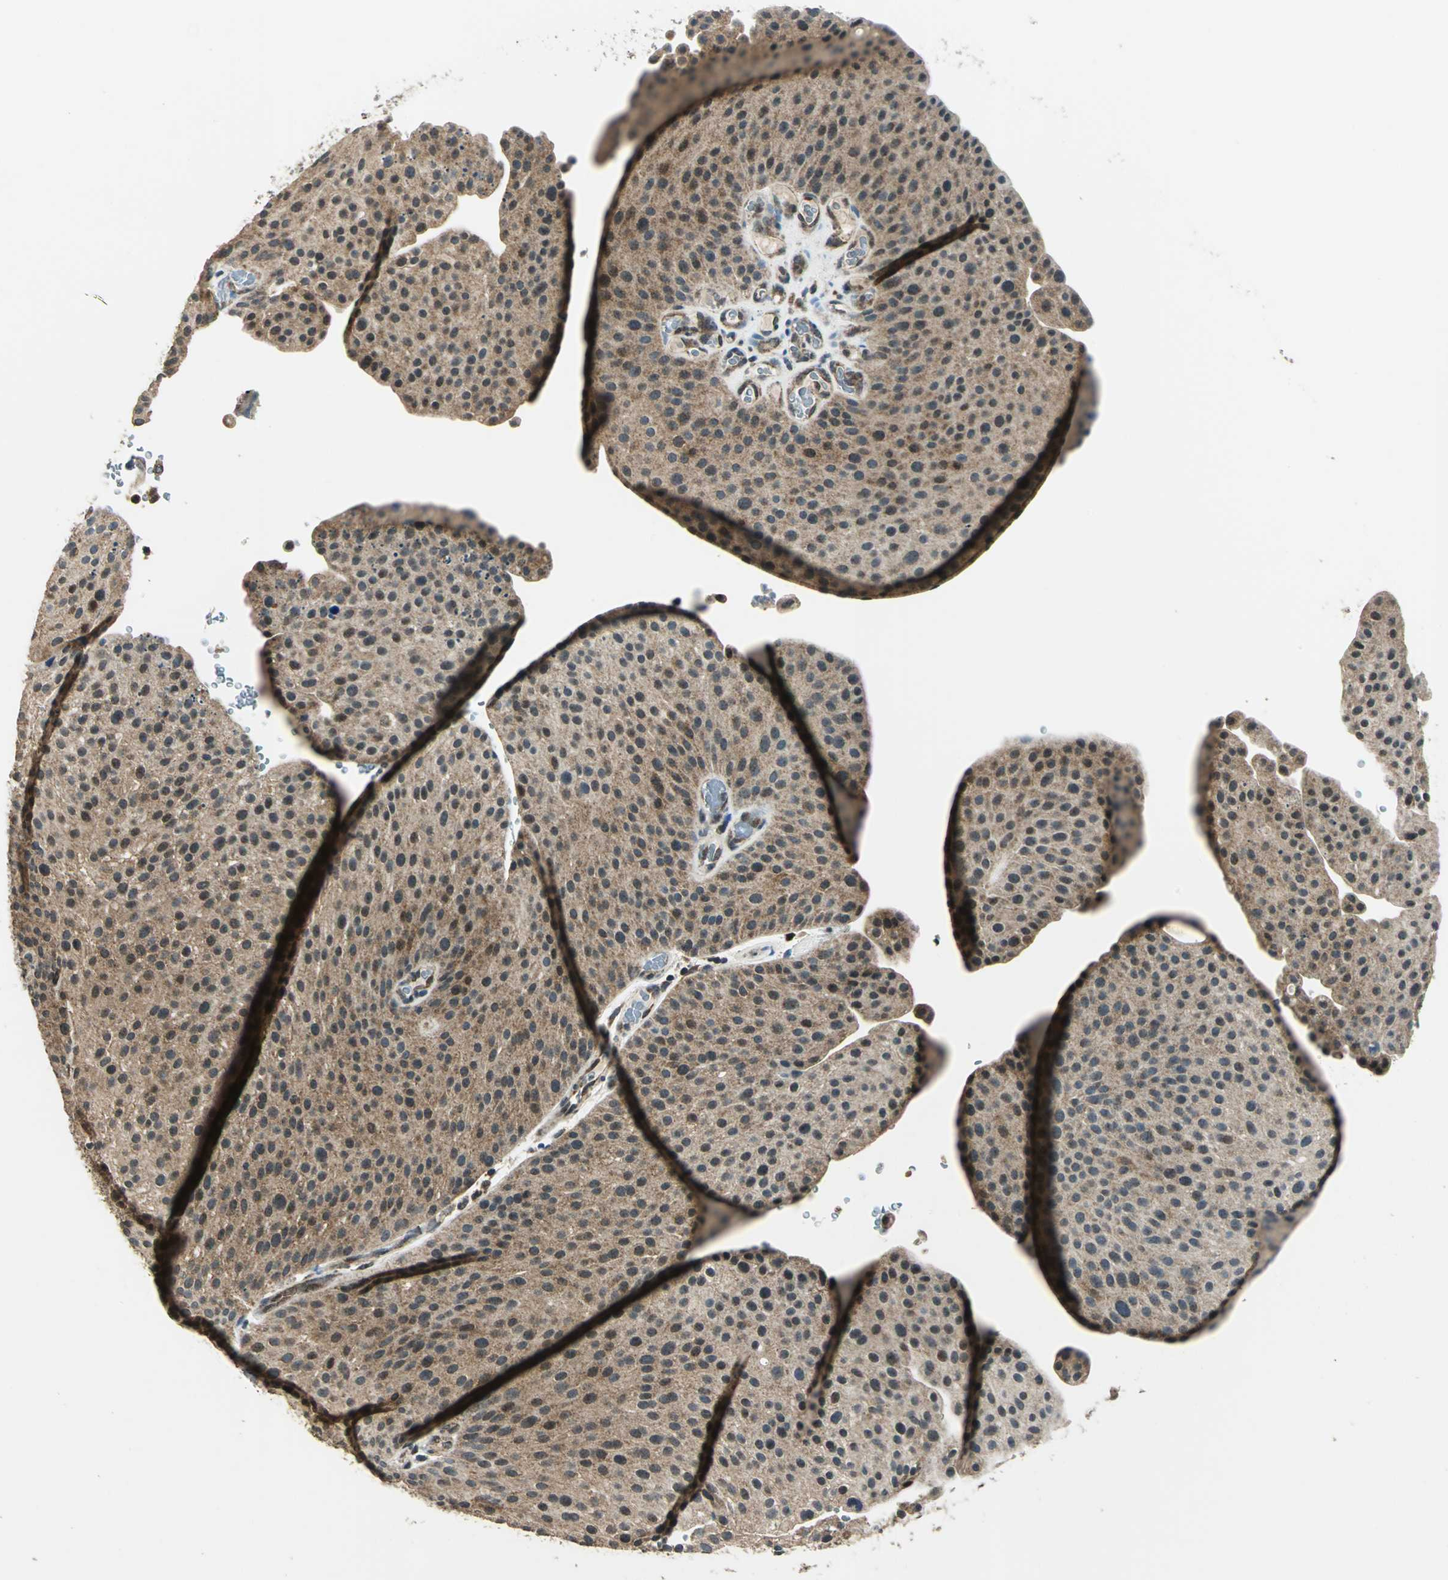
{"staining": {"intensity": "moderate", "quantity": ">75%", "location": "cytoplasmic/membranous,nuclear"}, "tissue": "urothelial cancer", "cell_type": "Tumor cells", "image_type": "cancer", "snomed": [{"axis": "morphology", "description": "Urothelial carcinoma, Low grade"}, {"axis": "topography", "description": "Smooth muscle"}, {"axis": "topography", "description": "Urinary bladder"}], "caption": "Urothelial cancer was stained to show a protein in brown. There is medium levels of moderate cytoplasmic/membranous and nuclear expression in approximately >75% of tumor cells.", "gene": "NUDT2", "patient": {"sex": "male", "age": 60}}